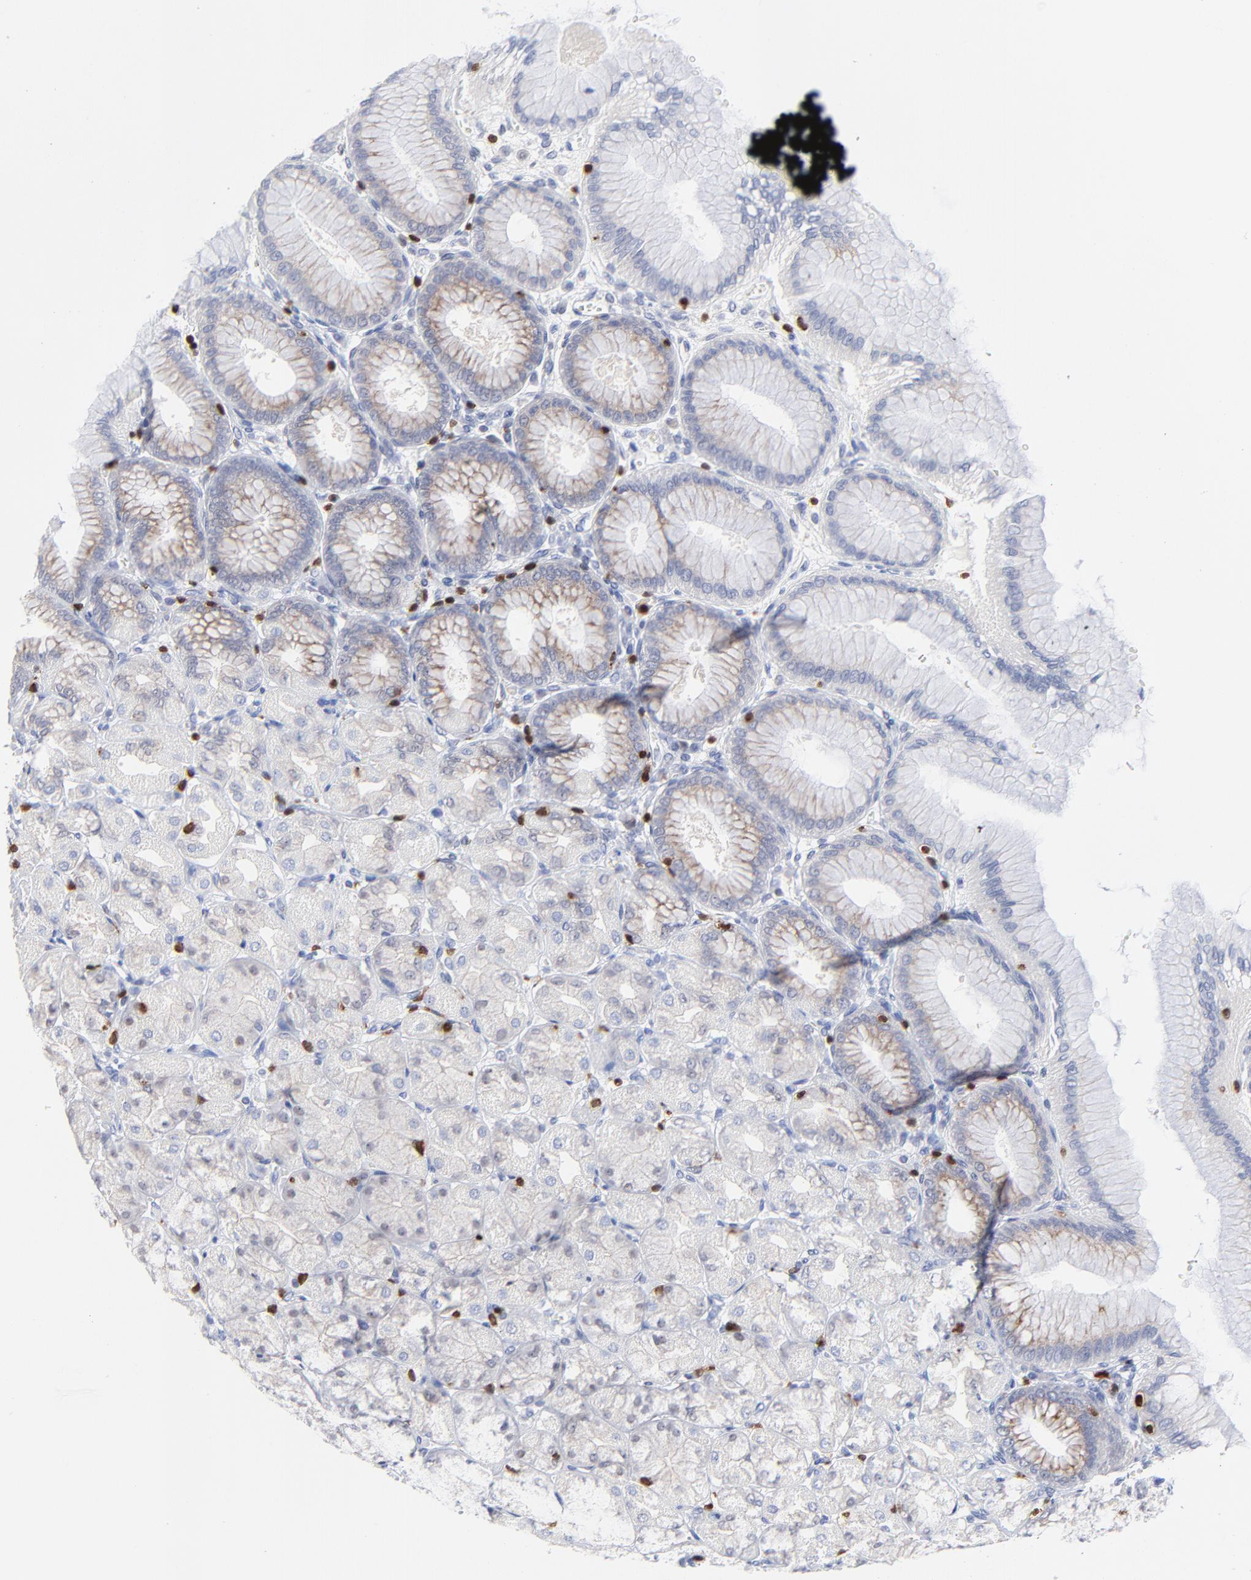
{"staining": {"intensity": "weak", "quantity": "25%-75%", "location": "cytoplasmic/membranous"}, "tissue": "stomach", "cell_type": "Glandular cells", "image_type": "normal", "snomed": [{"axis": "morphology", "description": "Normal tissue, NOS"}, {"axis": "topography", "description": "Stomach, upper"}], "caption": "This image reveals immunohistochemistry (IHC) staining of benign human stomach, with low weak cytoplasmic/membranous positivity in about 25%-75% of glandular cells.", "gene": "ZAP70", "patient": {"sex": "female", "age": 56}}